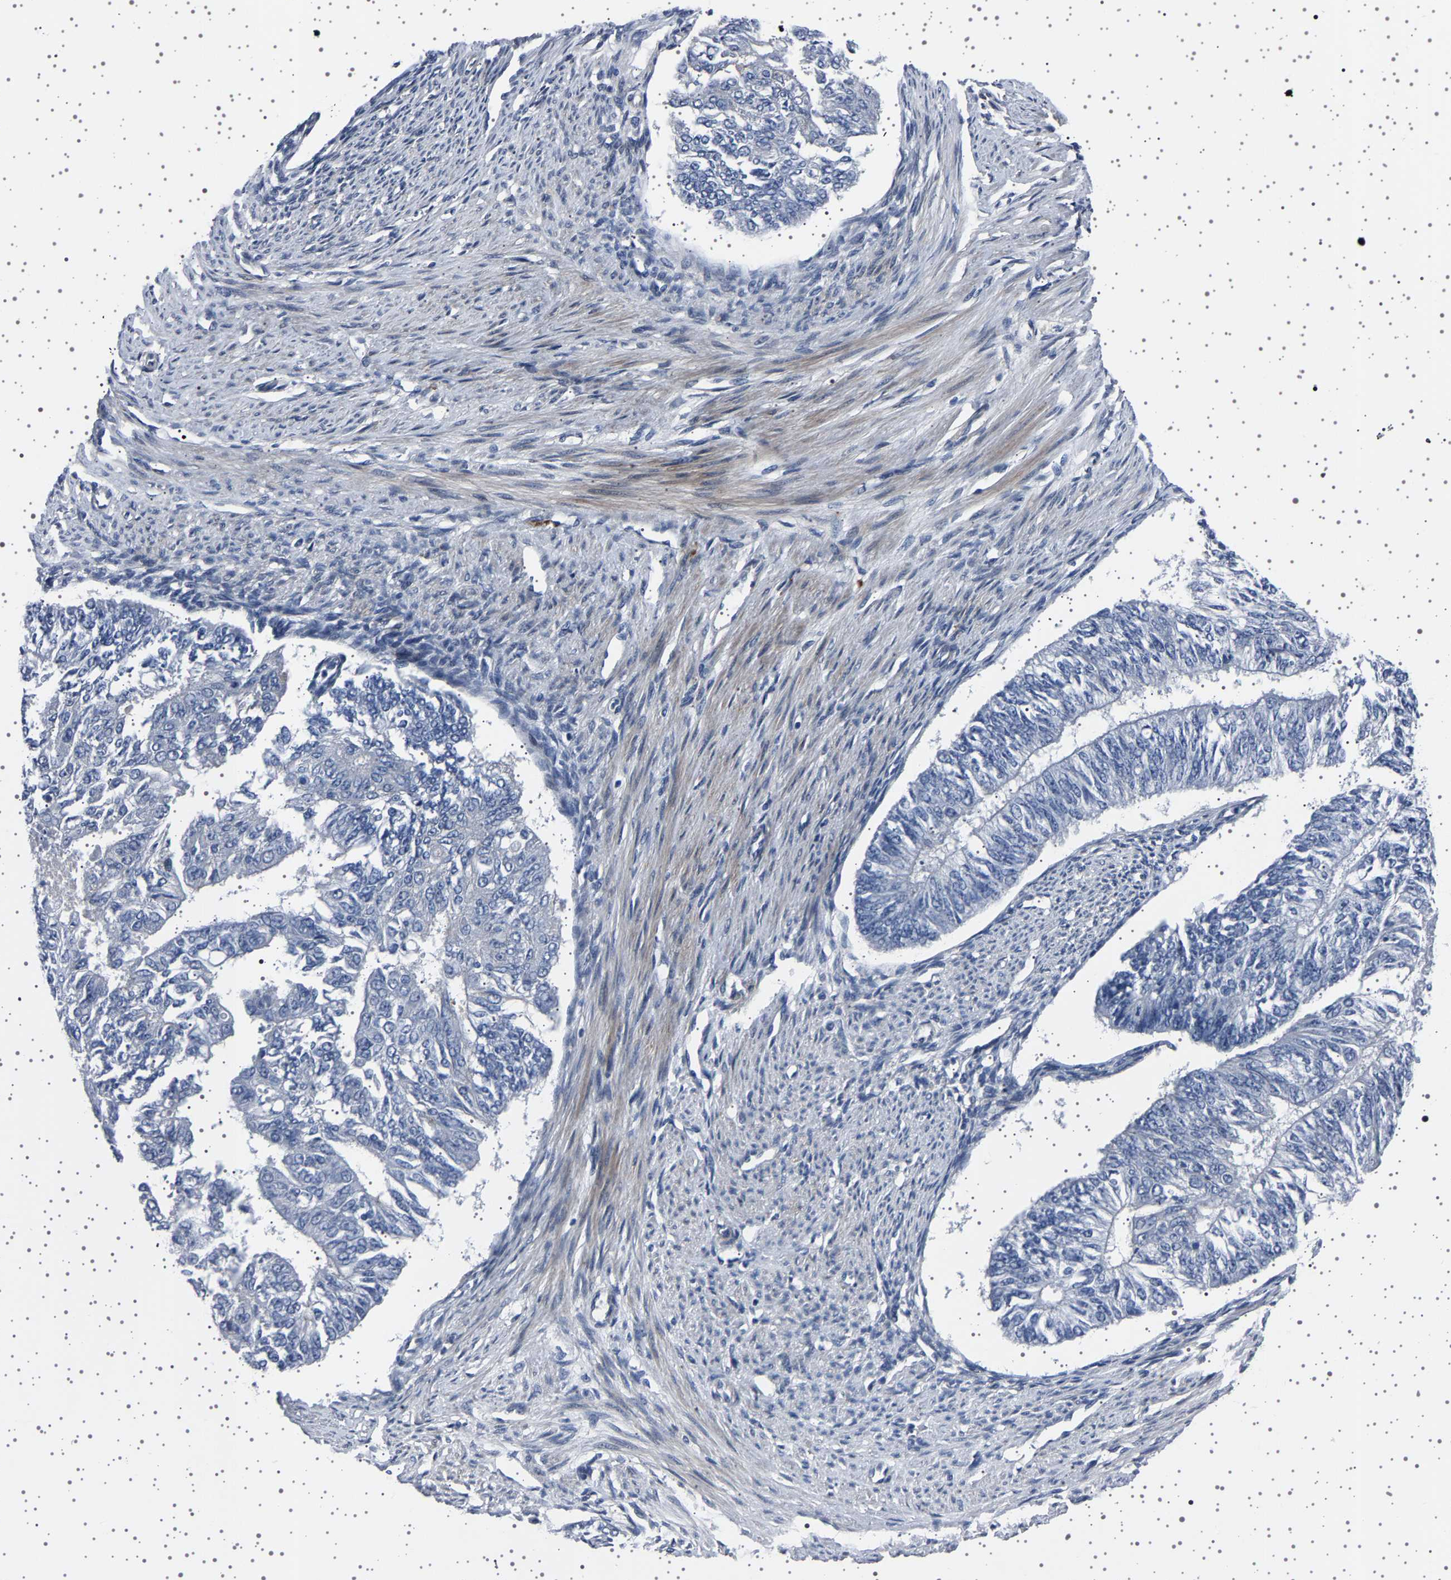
{"staining": {"intensity": "negative", "quantity": "none", "location": "none"}, "tissue": "endometrial cancer", "cell_type": "Tumor cells", "image_type": "cancer", "snomed": [{"axis": "morphology", "description": "Adenocarcinoma, NOS"}, {"axis": "topography", "description": "Endometrium"}], "caption": "Adenocarcinoma (endometrial) was stained to show a protein in brown. There is no significant positivity in tumor cells.", "gene": "PAK5", "patient": {"sex": "female", "age": 32}}